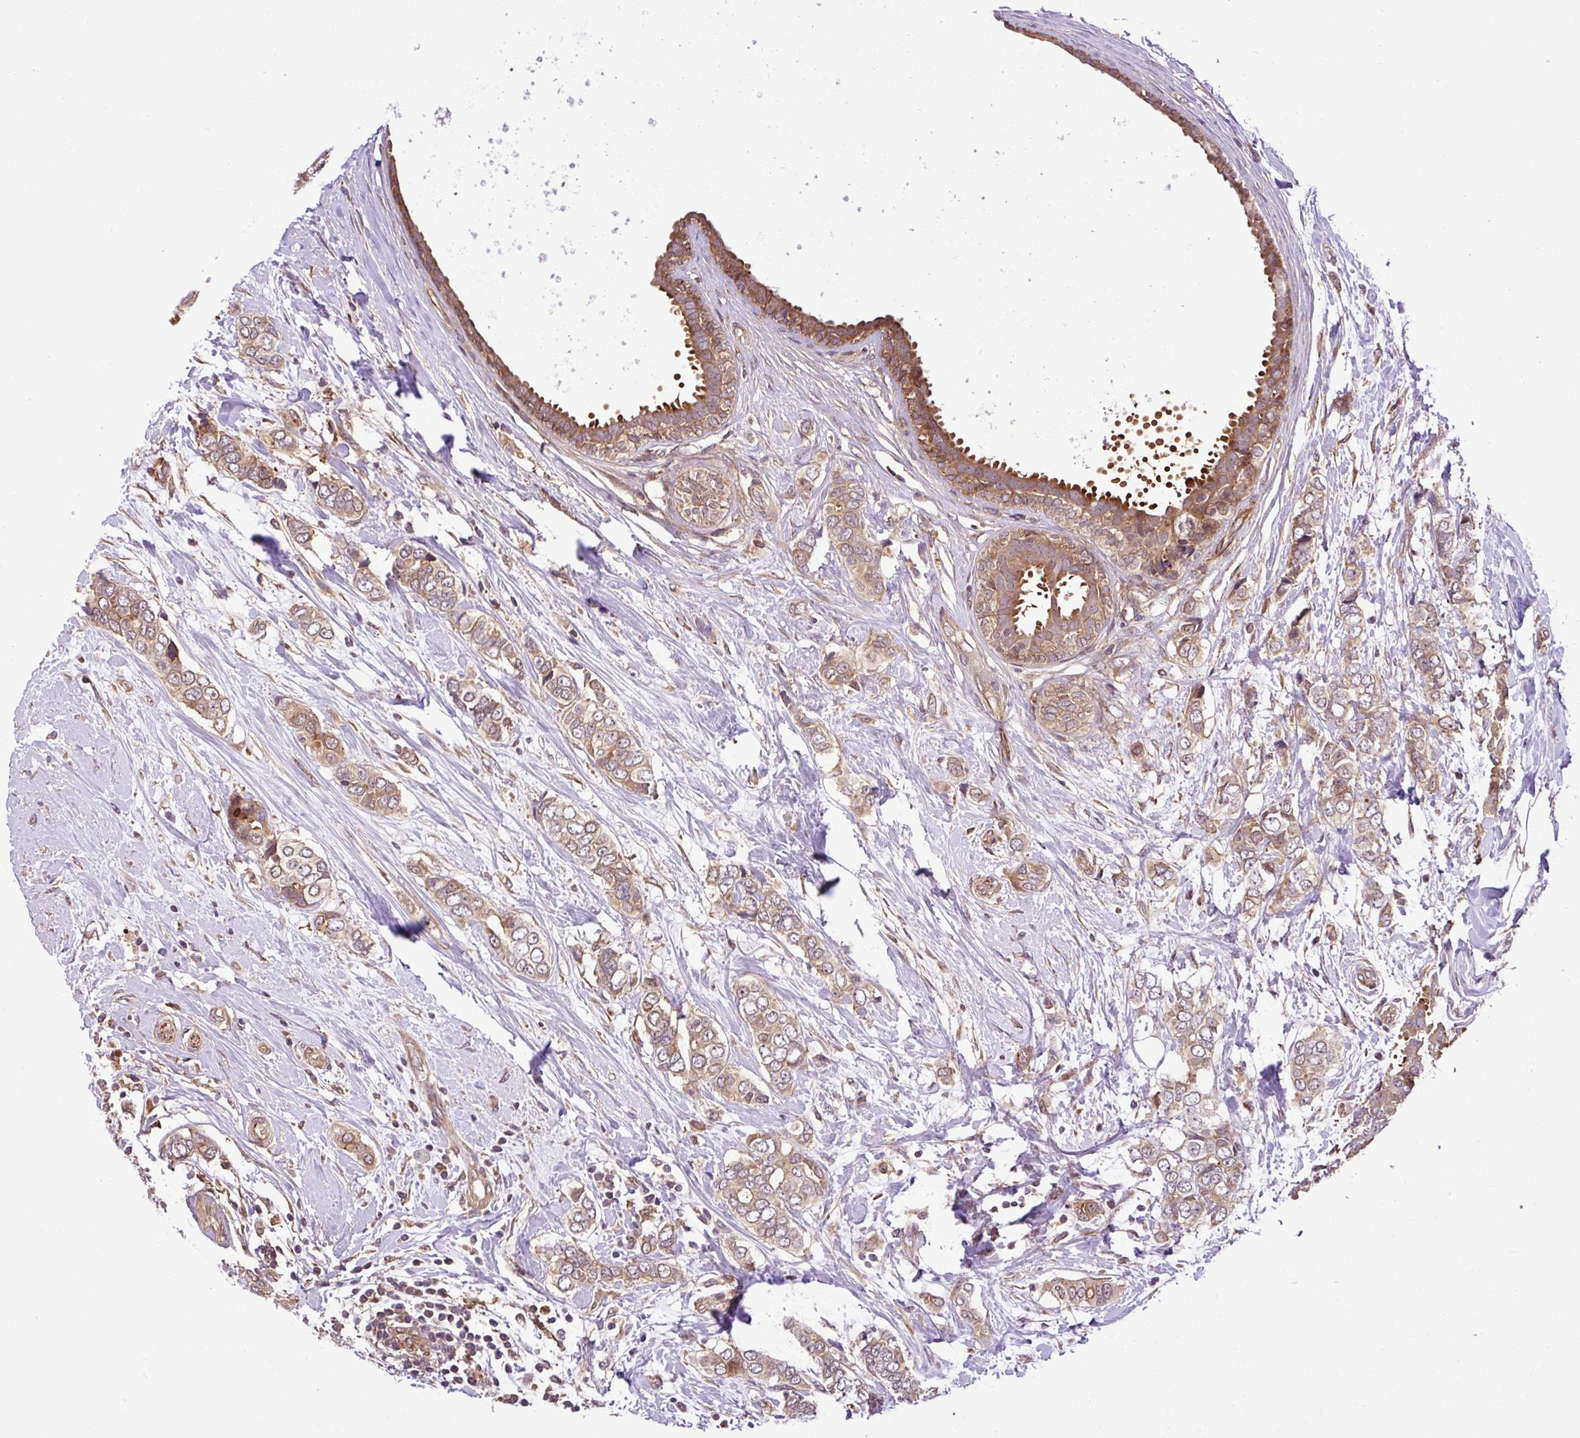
{"staining": {"intensity": "moderate", "quantity": ">75%", "location": "cytoplasmic/membranous"}, "tissue": "breast cancer", "cell_type": "Tumor cells", "image_type": "cancer", "snomed": [{"axis": "morphology", "description": "Lobular carcinoma"}, {"axis": "topography", "description": "Breast"}], "caption": "Tumor cells demonstrate medium levels of moderate cytoplasmic/membranous expression in about >75% of cells in human breast cancer (lobular carcinoma).", "gene": "DLGAP4", "patient": {"sex": "female", "age": 51}}